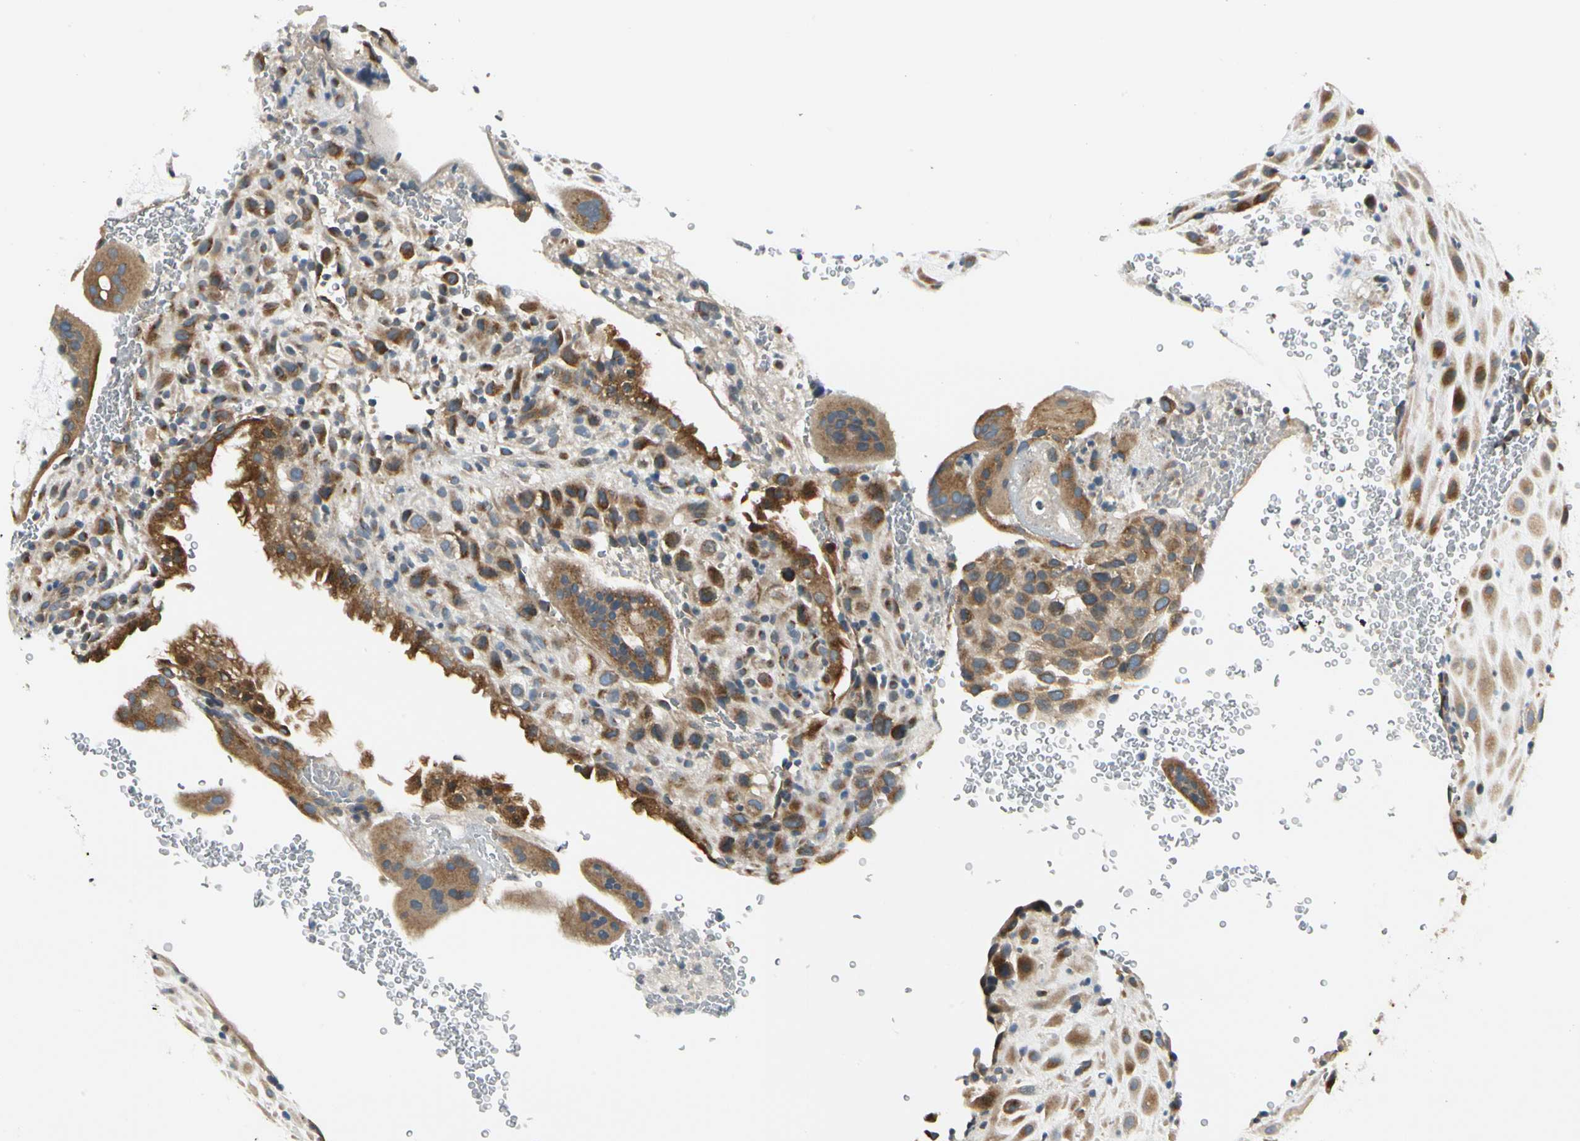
{"staining": {"intensity": "moderate", "quantity": ">75%", "location": "cytoplasmic/membranous"}, "tissue": "placenta", "cell_type": "Decidual cells", "image_type": "normal", "snomed": [{"axis": "morphology", "description": "Normal tissue, NOS"}, {"axis": "topography", "description": "Placenta"}], "caption": "Immunohistochemistry micrograph of normal placenta stained for a protein (brown), which shows medium levels of moderate cytoplasmic/membranous staining in about >75% of decidual cells.", "gene": "BNIP1", "patient": {"sex": "female", "age": 19}}